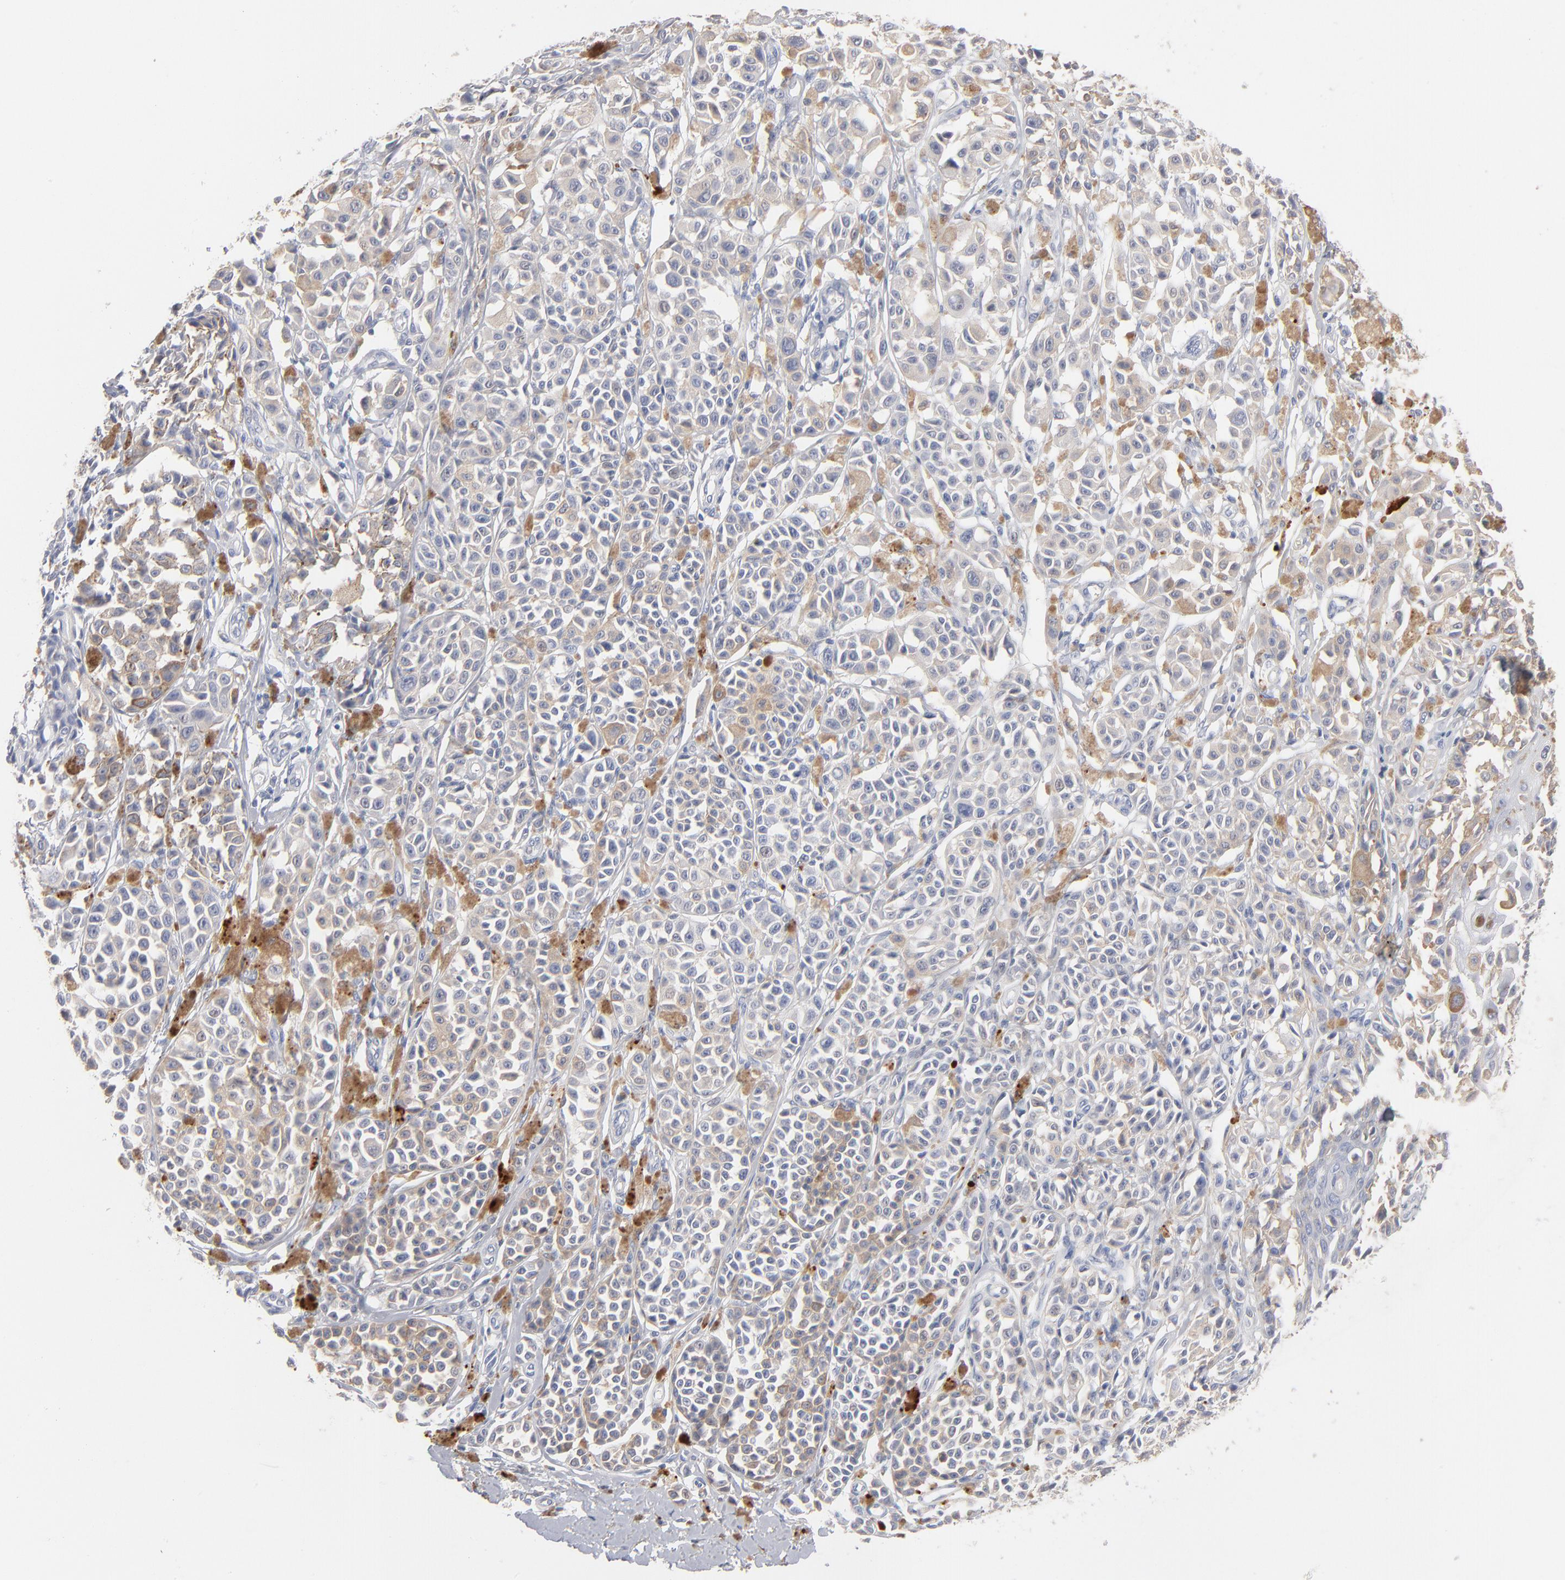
{"staining": {"intensity": "weak", "quantity": "25%-75%", "location": "cytoplasmic/membranous"}, "tissue": "melanoma", "cell_type": "Tumor cells", "image_type": "cancer", "snomed": [{"axis": "morphology", "description": "Malignant melanoma, NOS"}, {"axis": "topography", "description": "Skin"}], "caption": "Brown immunohistochemical staining in melanoma displays weak cytoplasmic/membranous staining in approximately 25%-75% of tumor cells.", "gene": "F12", "patient": {"sex": "female", "age": 38}}